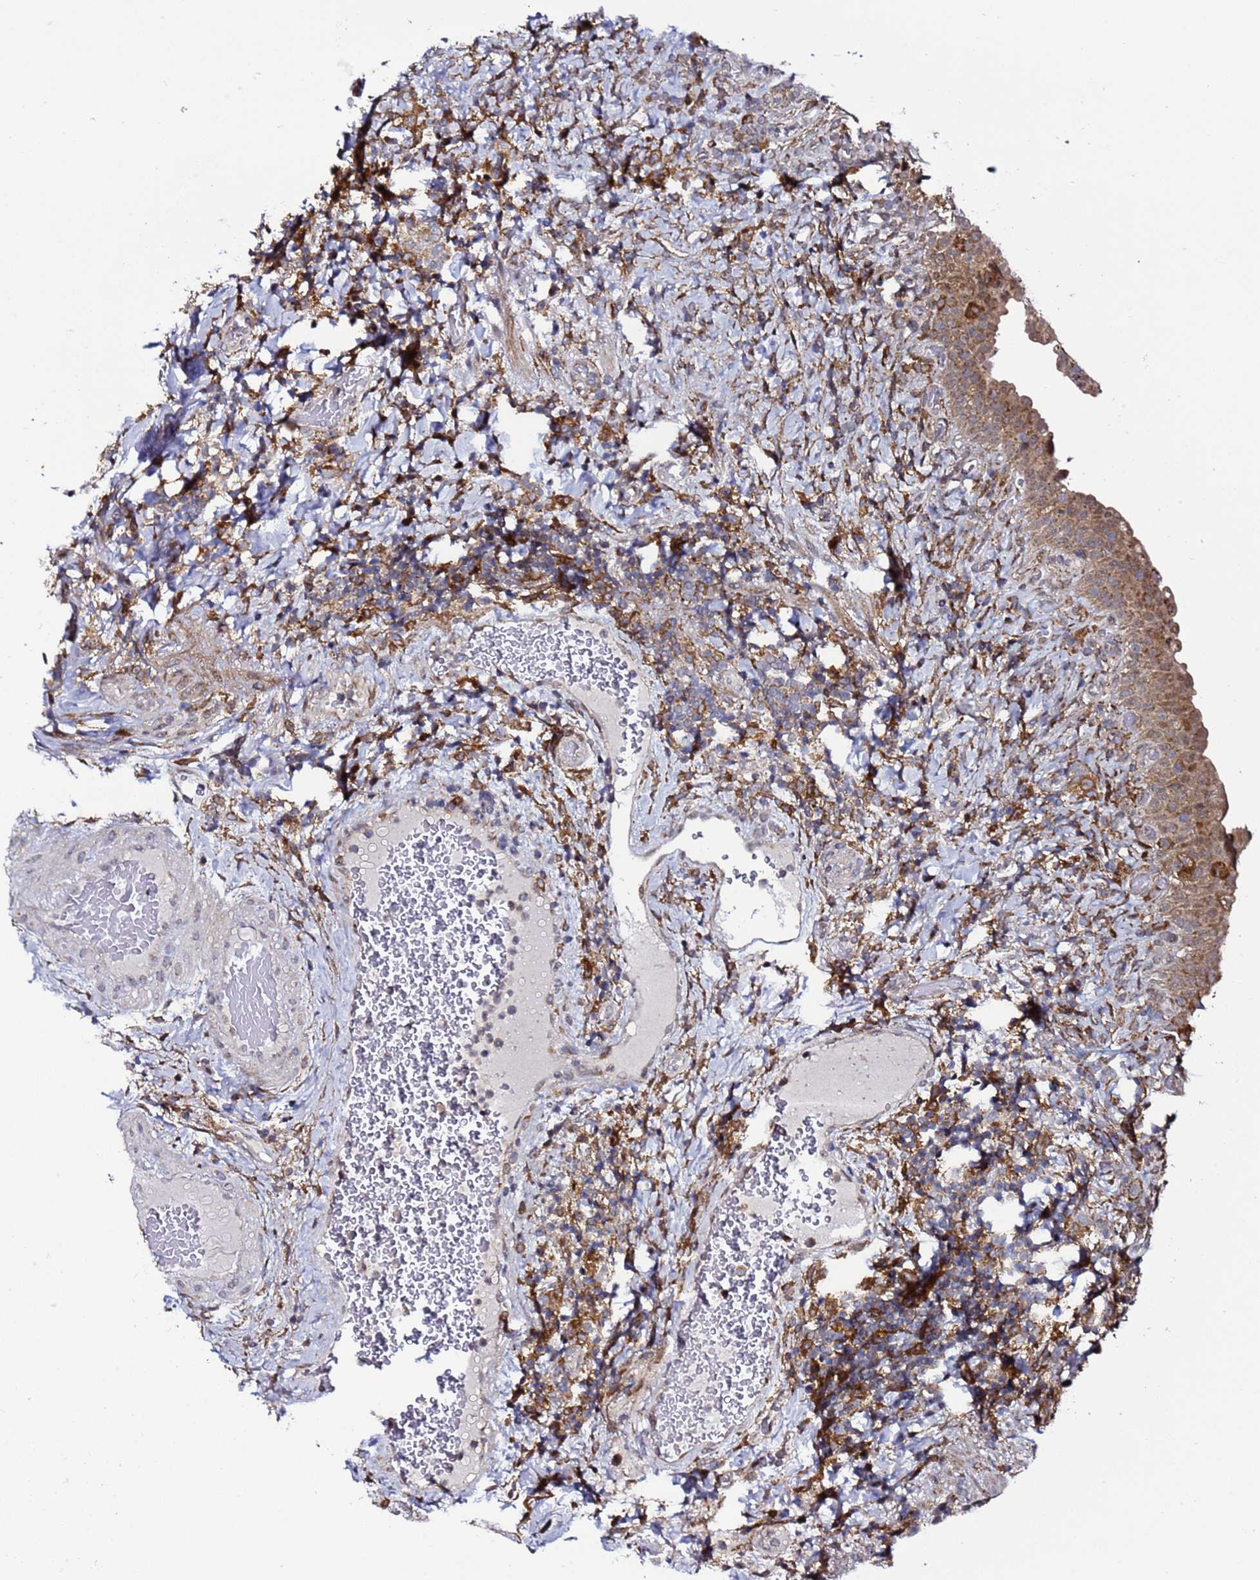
{"staining": {"intensity": "moderate", "quantity": ">75%", "location": "cytoplasmic/membranous"}, "tissue": "urinary bladder", "cell_type": "Urothelial cells", "image_type": "normal", "snomed": [{"axis": "morphology", "description": "Normal tissue, NOS"}, {"axis": "morphology", "description": "Urothelial carcinoma, High grade"}, {"axis": "topography", "description": "Urinary bladder"}], "caption": "The immunohistochemical stain labels moderate cytoplasmic/membranous expression in urothelial cells of normal urinary bladder.", "gene": "TMEM176B", "patient": {"sex": "female", "age": 60}}